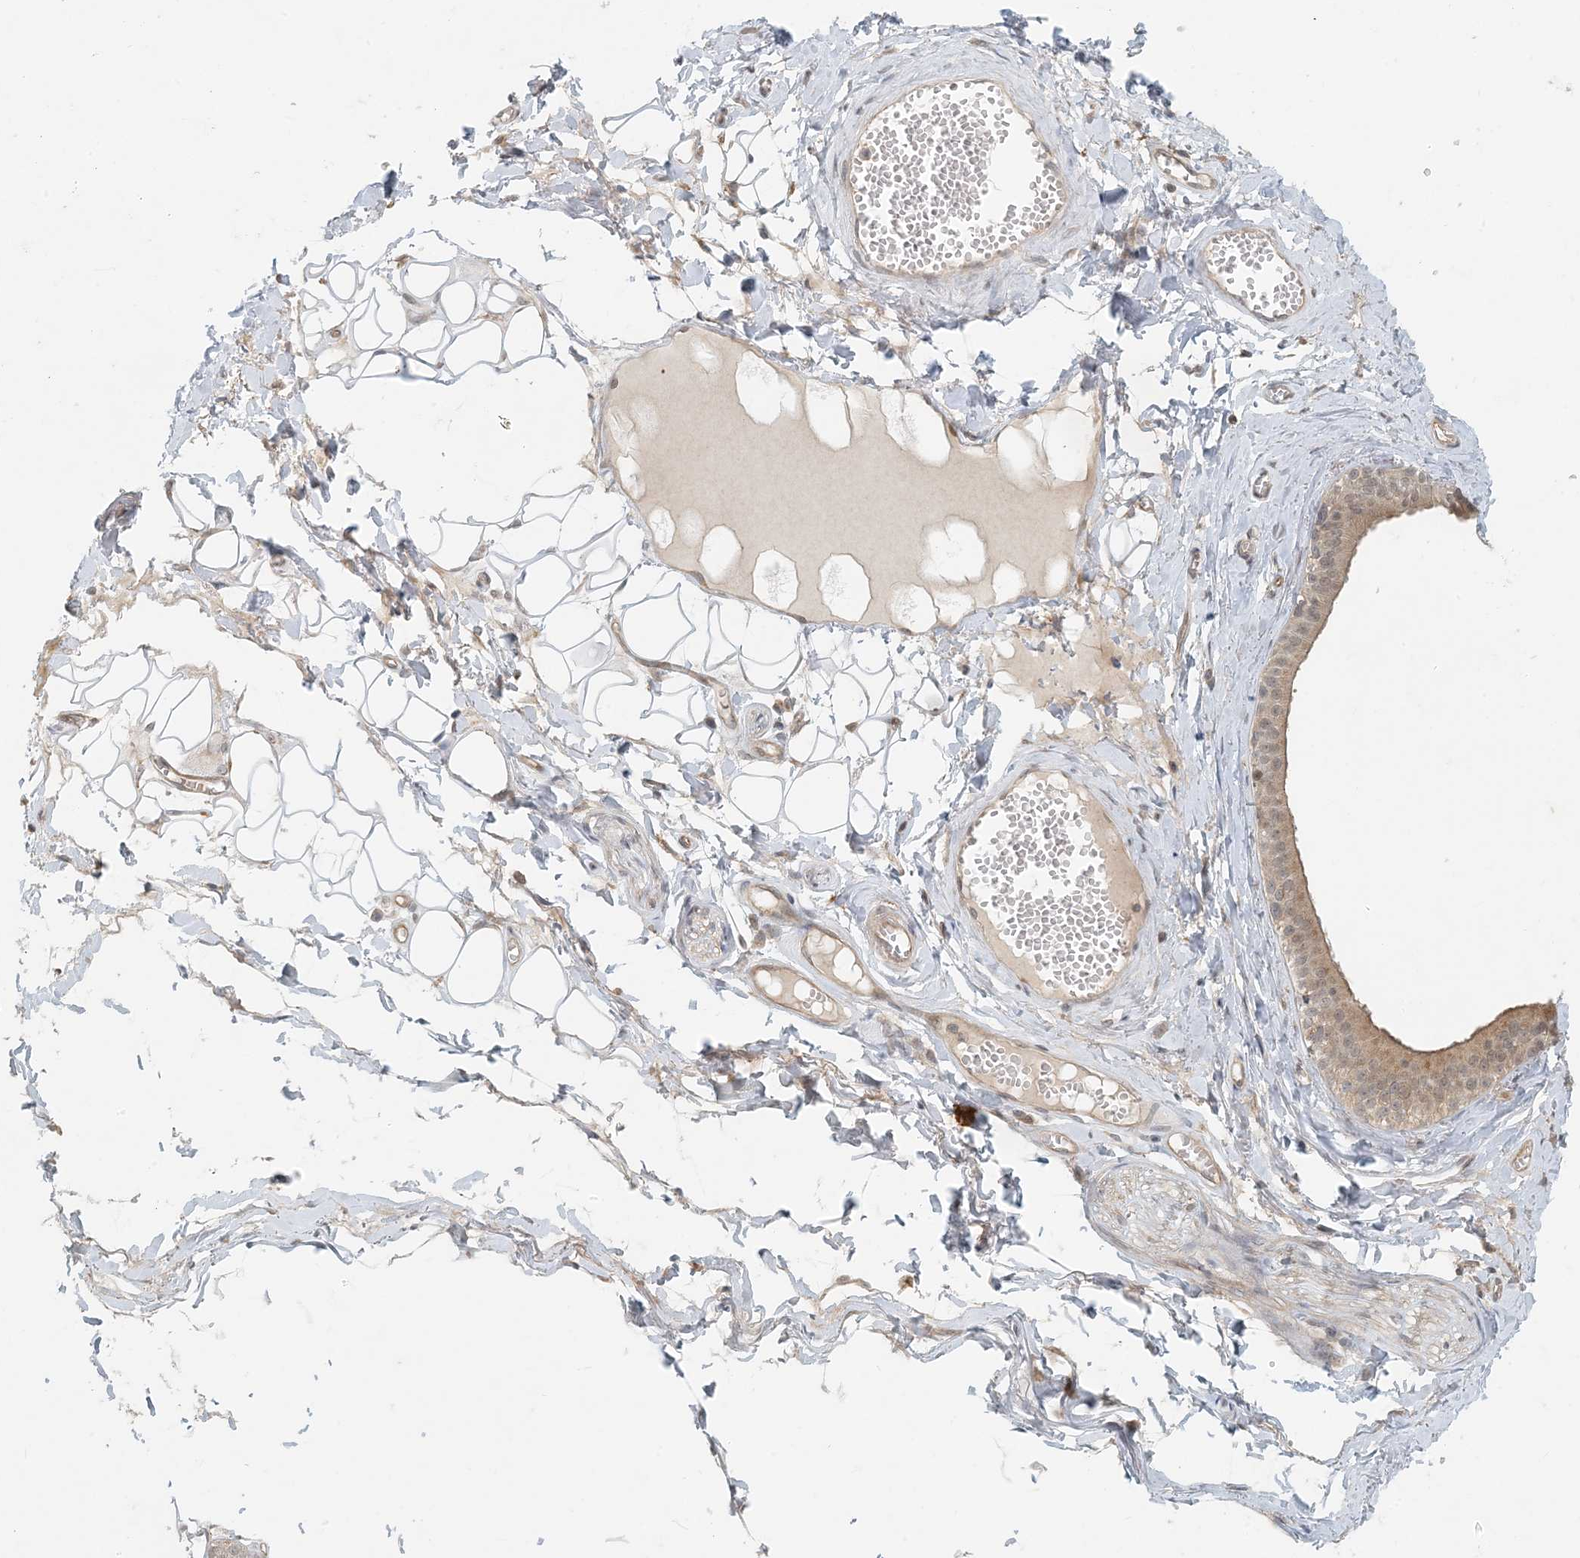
{"staining": {"intensity": "negative", "quantity": "none", "location": "none"}, "tissue": "adipose tissue", "cell_type": "Adipocytes", "image_type": "normal", "snomed": [{"axis": "morphology", "description": "Normal tissue, NOS"}, {"axis": "morphology", "description": "Inflammation, NOS"}, {"axis": "topography", "description": "Salivary gland"}, {"axis": "topography", "description": "Peripheral nerve tissue"}], "caption": "The immunohistochemistry (IHC) micrograph has no significant staining in adipocytes of adipose tissue.", "gene": "OBI1", "patient": {"sex": "female", "age": 75}}